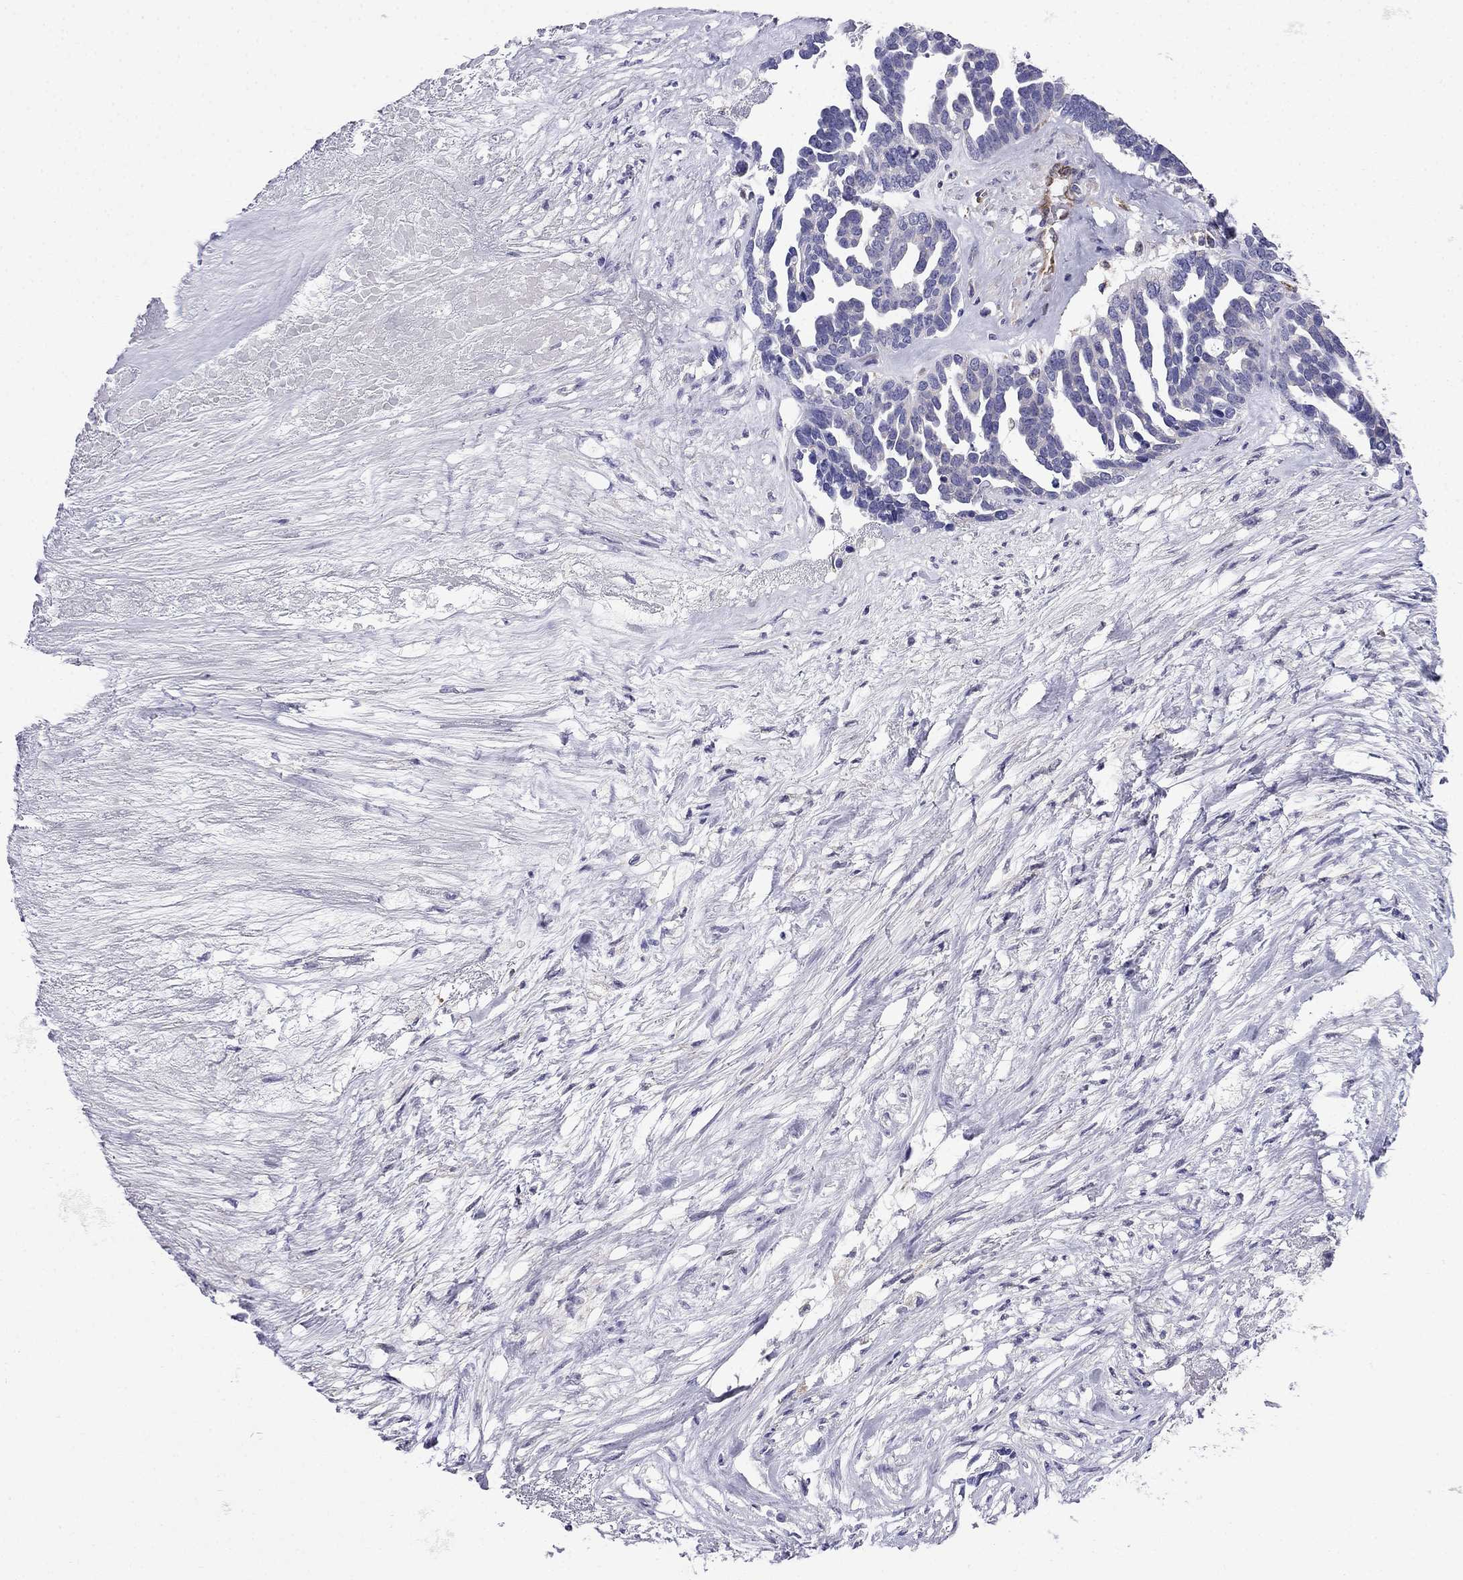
{"staining": {"intensity": "negative", "quantity": "none", "location": "none"}, "tissue": "ovarian cancer", "cell_type": "Tumor cells", "image_type": "cancer", "snomed": [{"axis": "morphology", "description": "Cystadenocarcinoma, serous, NOS"}, {"axis": "topography", "description": "Ovary"}], "caption": "The immunohistochemistry image has no significant staining in tumor cells of serous cystadenocarcinoma (ovarian) tissue.", "gene": "GNAL", "patient": {"sex": "female", "age": 54}}